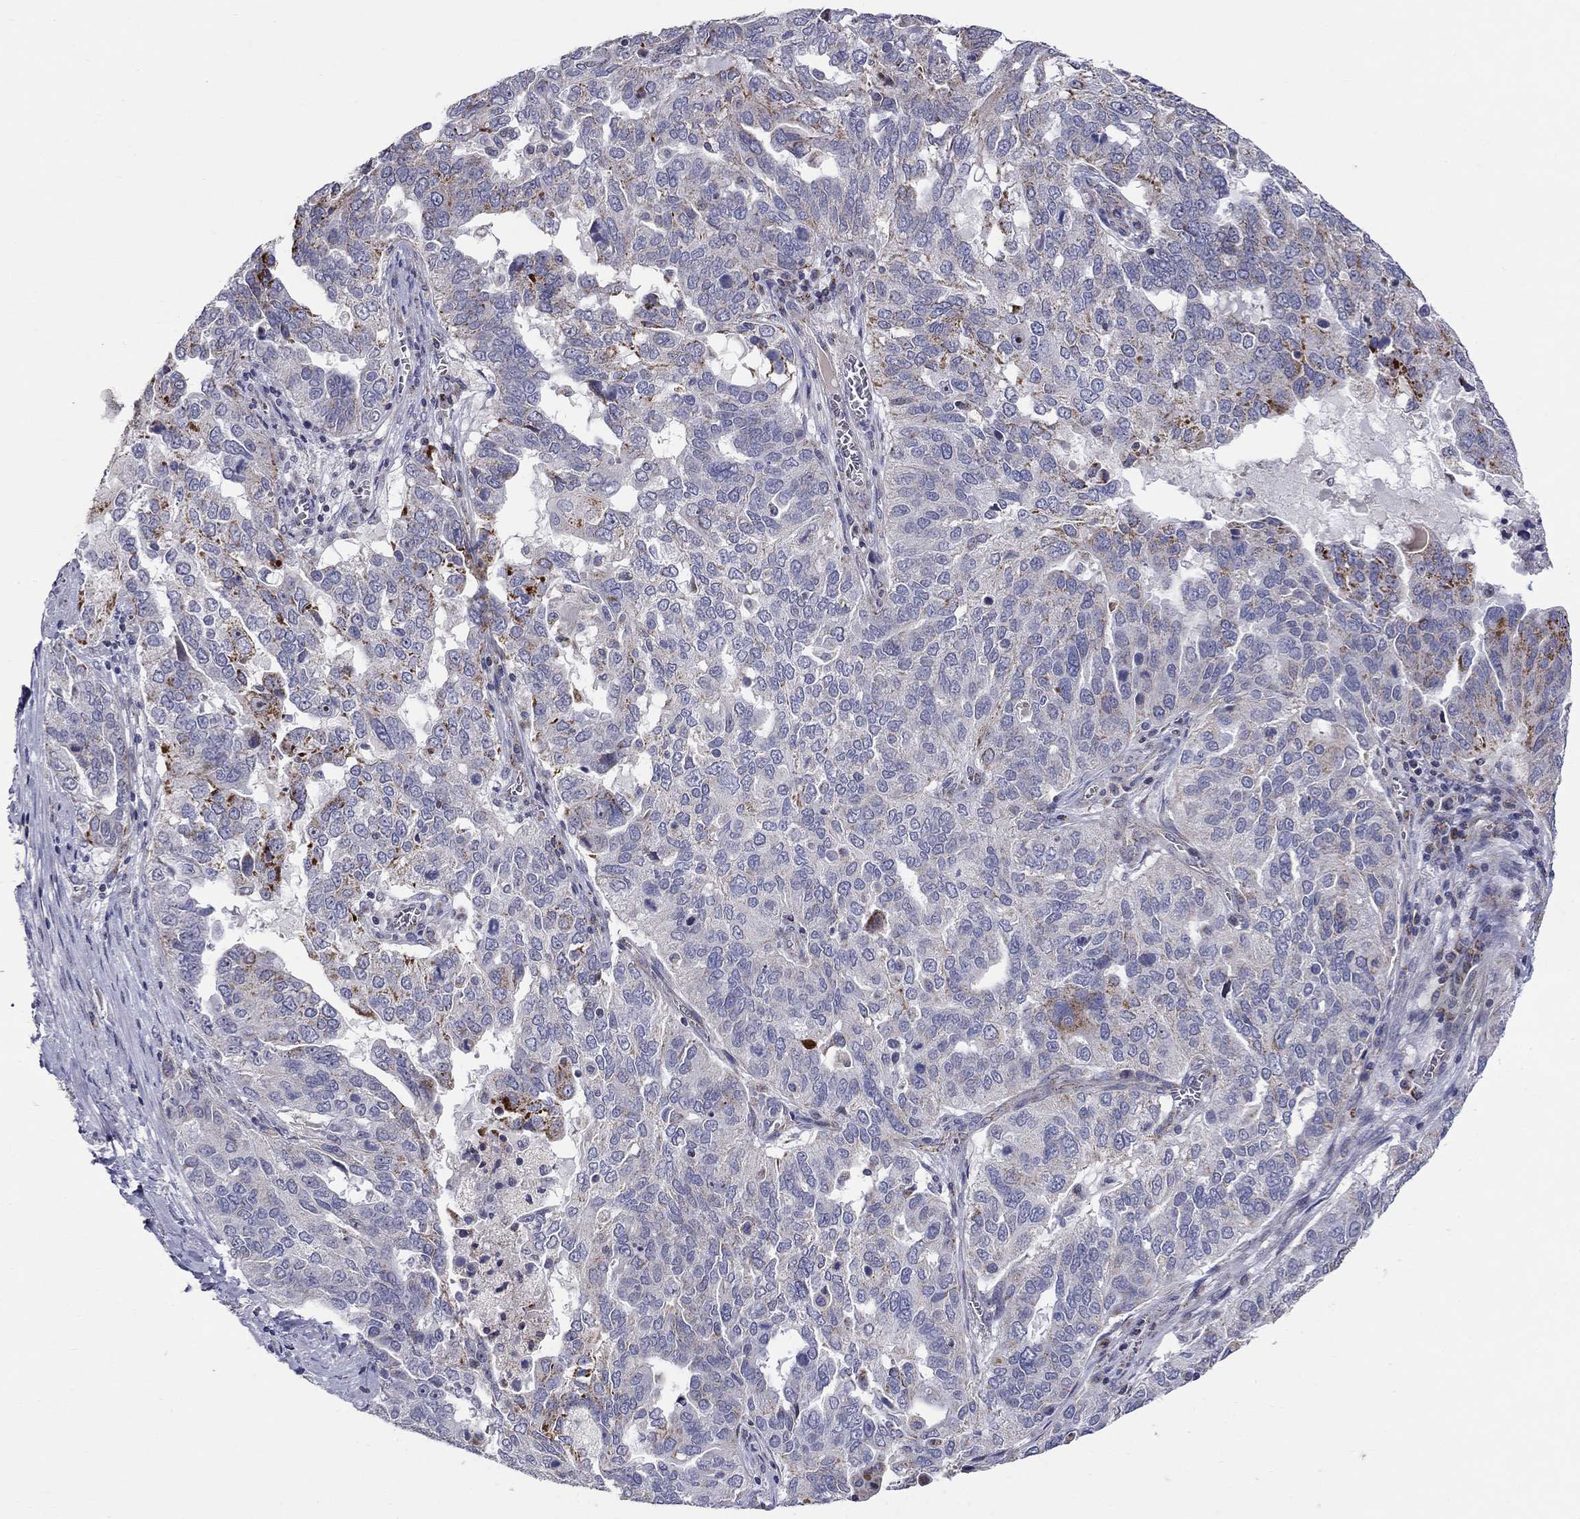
{"staining": {"intensity": "strong", "quantity": "<25%", "location": "cytoplasmic/membranous"}, "tissue": "ovarian cancer", "cell_type": "Tumor cells", "image_type": "cancer", "snomed": [{"axis": "morphology", "description": "Carcinoma, endometroid"}, {"axis": "topography", "description": "Soft tissue"}, {"axis": "topography", "description": "Ovary"}], "caption": "Ovarian cancer (endometroid carcinoma) tissue shows strong cytoplasmic/membranous staining in about <25% of tumor cells", "gene": "HMX2", "patient": {"sex": "female", "age": 52}}